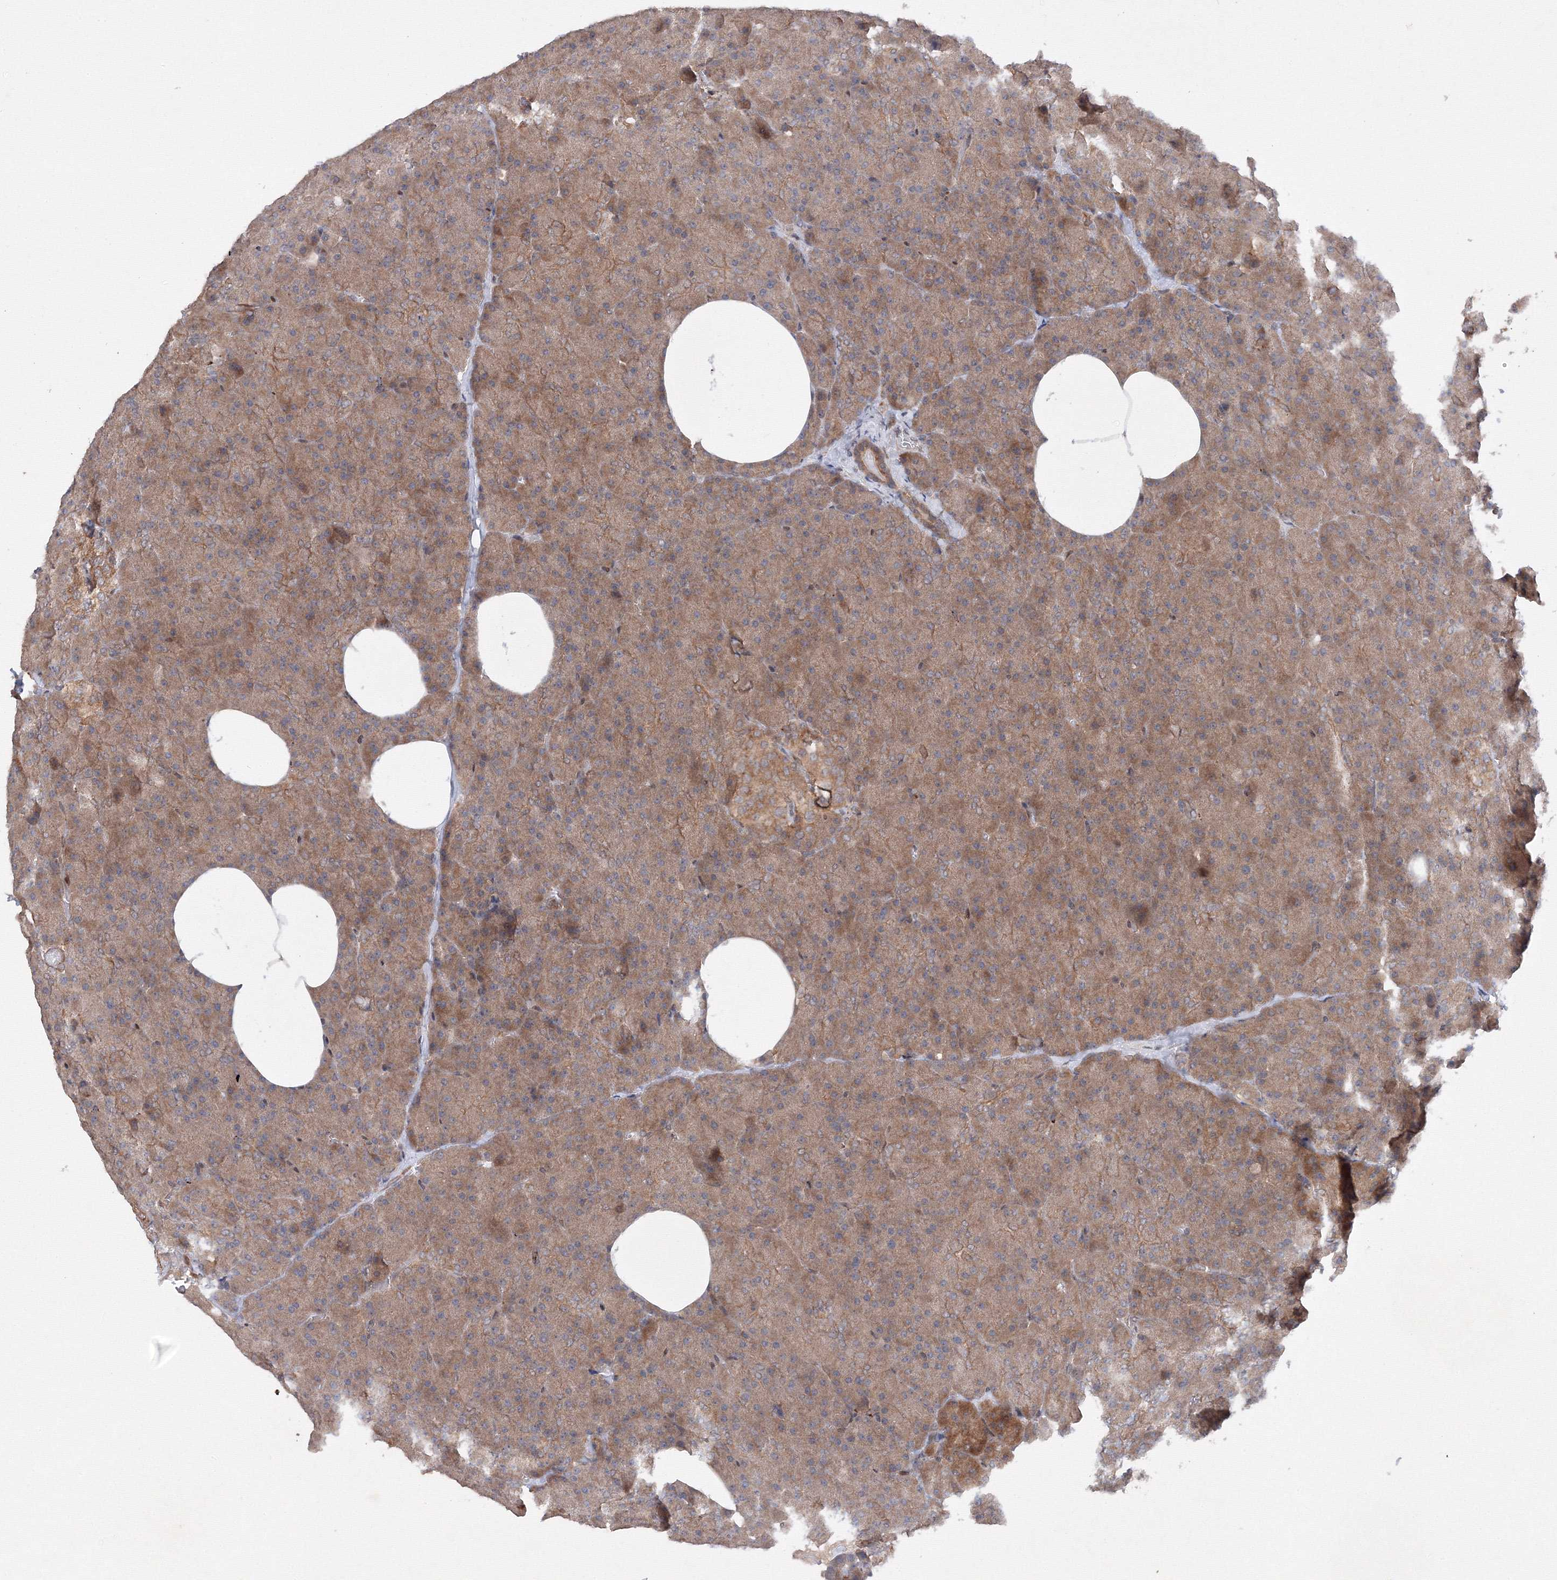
{"staining": {"intensity": "moderate", "quantity": ">75%", "location": "cytoplasmic/membranous"}, "tissue": "pancreas", "cell_type": "Exocrine glandular cells", "image_type": "normal", "snomed": [{"axis": "morphology", "description": "Normal tissue, NOS"}, {"axis": "morphology", "description": "Carcinoid, malignant, NOS"}, {"axis": "topography", "description": "Pancreas"}], "caption": "Protein expression analysis of benign pancreas reveals moderate cytoplasmic/membranous staining in approximately >75% of exocrine glandular cells. (brown staining indicates protein expression, while blue staining denotes nuclei).", "gene": "DCTD", "patient": {"sex": "female", "age": 35}}